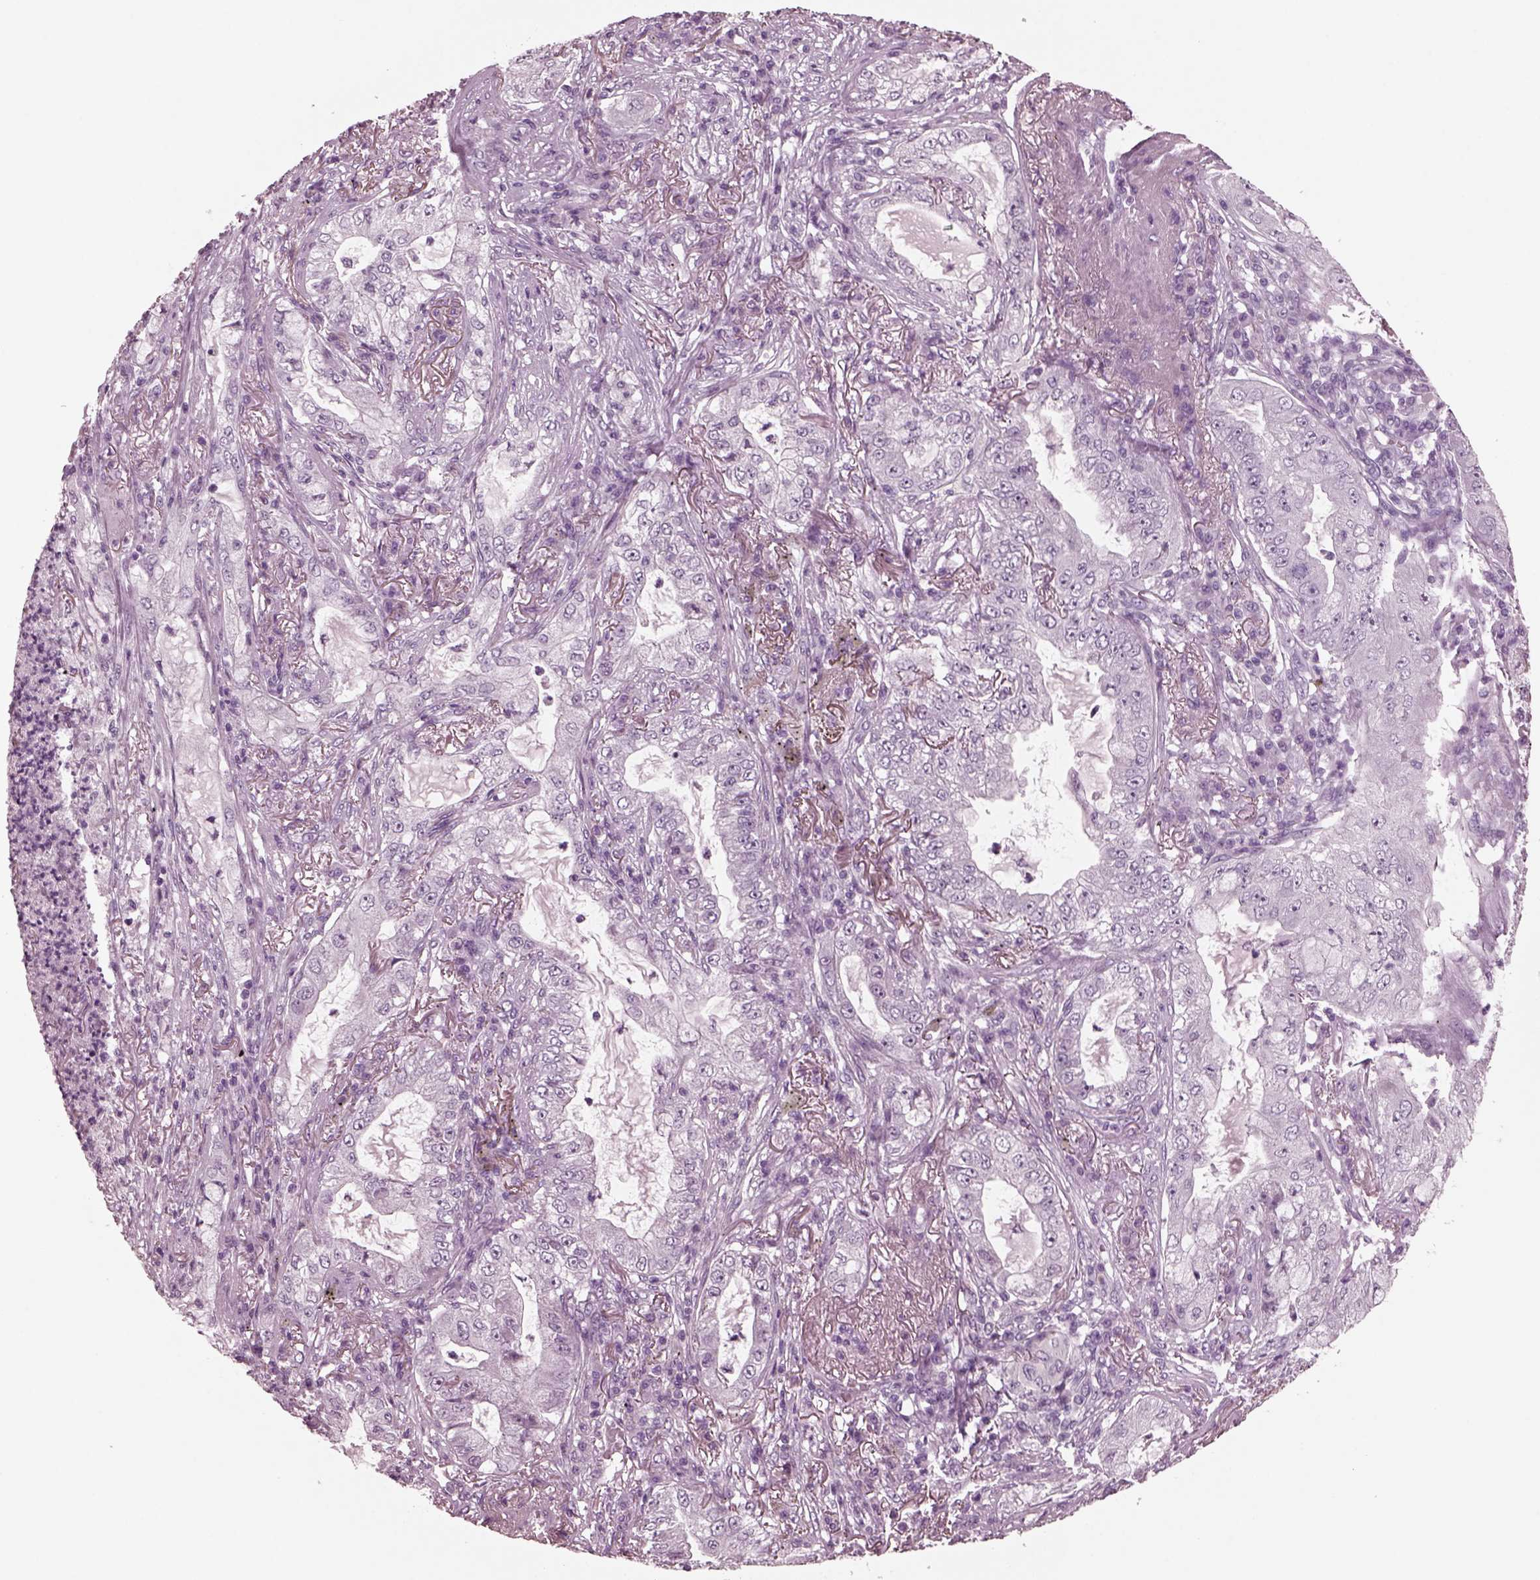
{"staining": {"intensity": "negative", "quantity": "none", "location": "none"}, "tissue": "lung cancer", "cell_type": "Tumor cells", "image_type": "cancer", "snomed": [{"axis": "morphology", "description": "Adenocarcinoma, NOS"}, {"axis": "topography", "description": "Lung"}], "caption": "There is no significant staining in tumor cells of lung adenocarcinoma. (DAB immunohistochemistry (IHC) visualized using brightfield microscopy, high magnification).", "gene": "MIB2", "patient": {"sex": "female", "age": 73}}